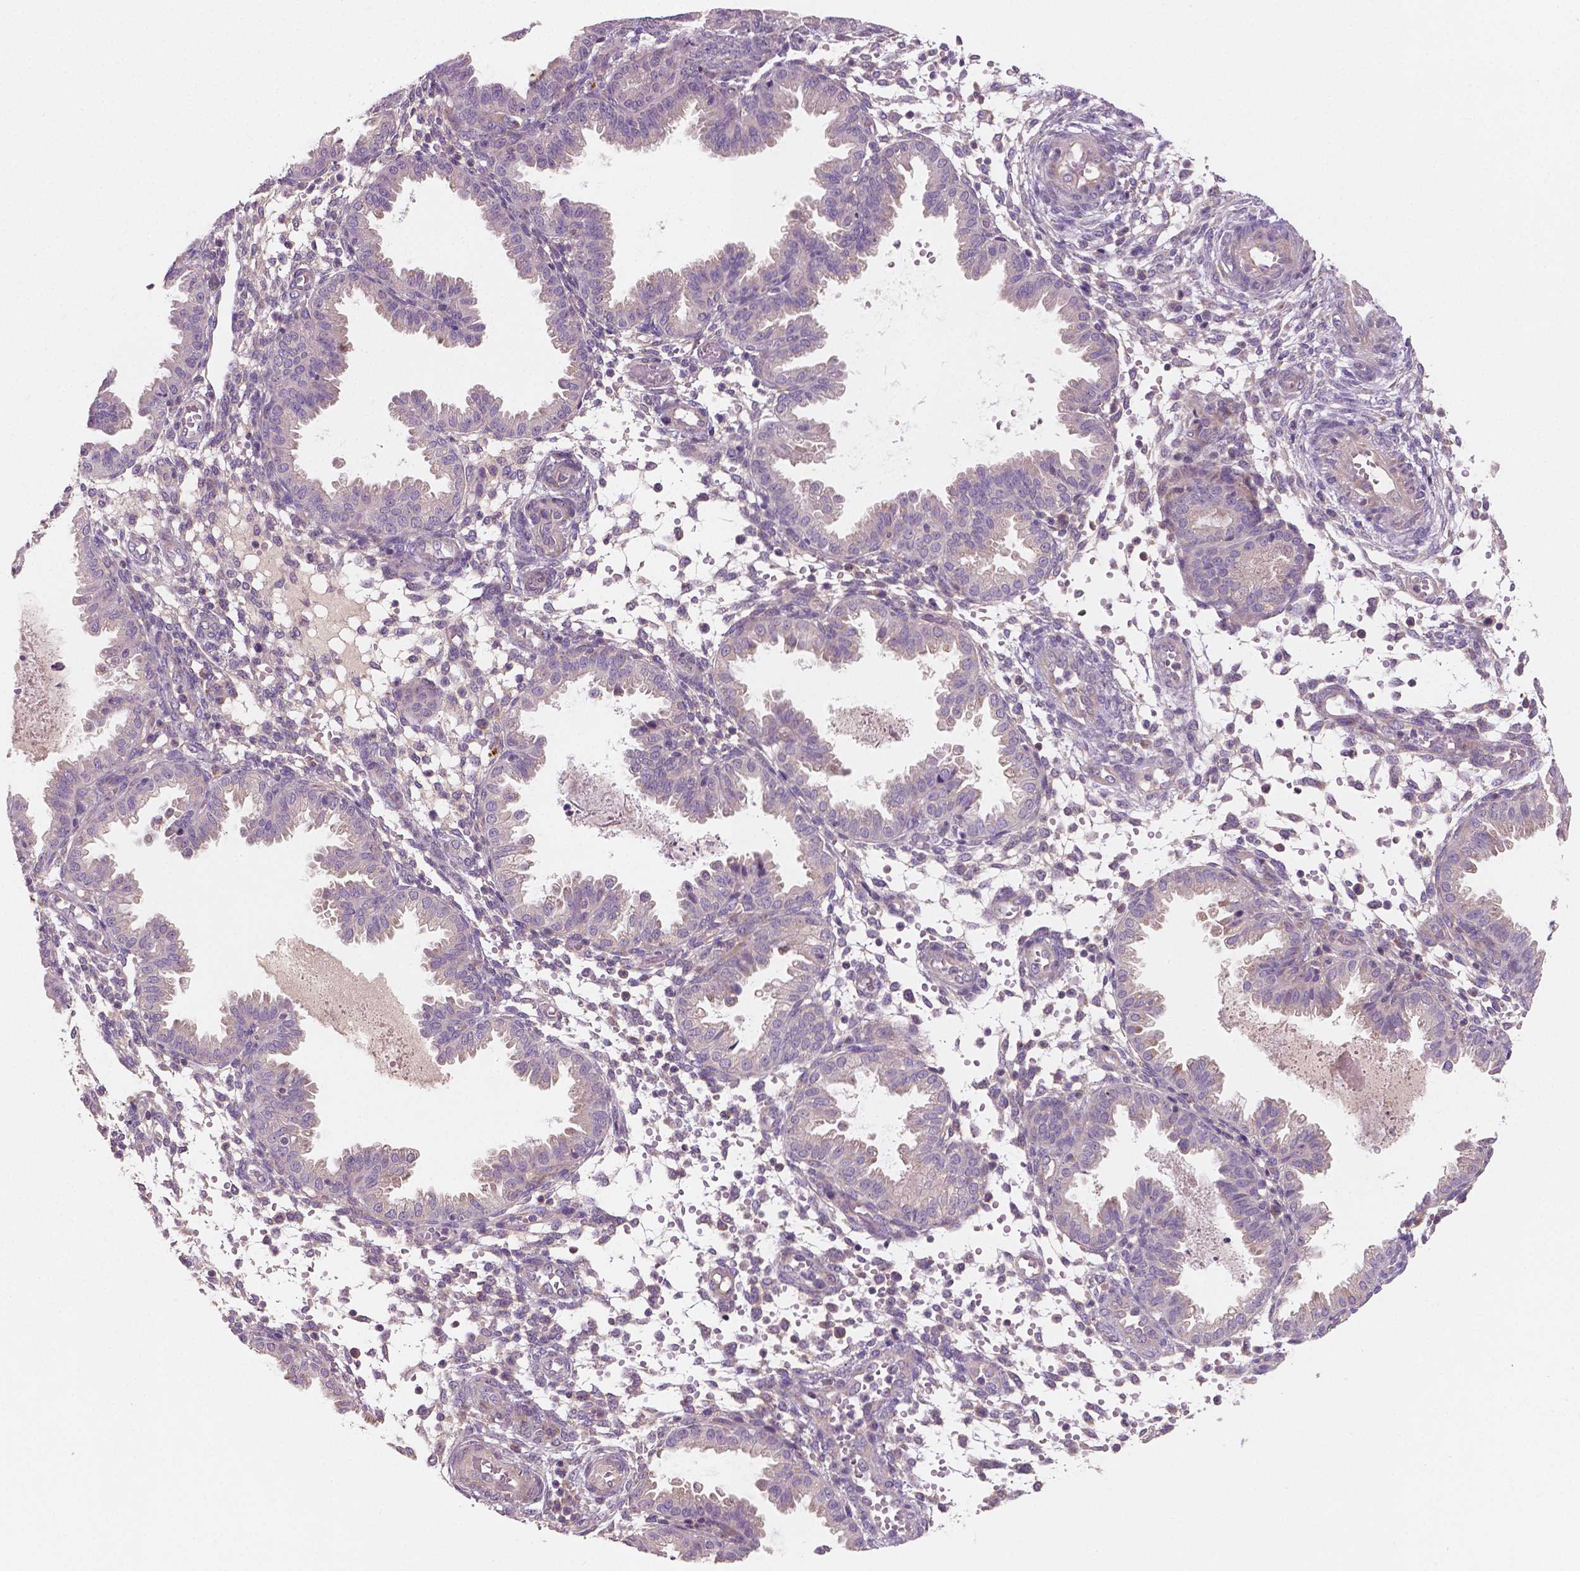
{"staining": {"intensity": "negative", "quantity": "none", "location": "none"}, "tissue": "endometrium", "cell_type": "Cells in endometrial stroma", "image_type": "normal", "snomed": [{"axis": "morphology", "description": "Normal tissue, NOS"}, {"axis": "topography", "description": "Endometrium"}], "caption": "DAB (3,3'-diaminobenzidine) immunohistochemical staining of normal human endometrium demonstrates no significant staining in cells in endometrial stroma. (IHC, brightfield microscopy, high magnification).", "gene": "LSM14B", "patient": {"sex": "female", "age": 33}}